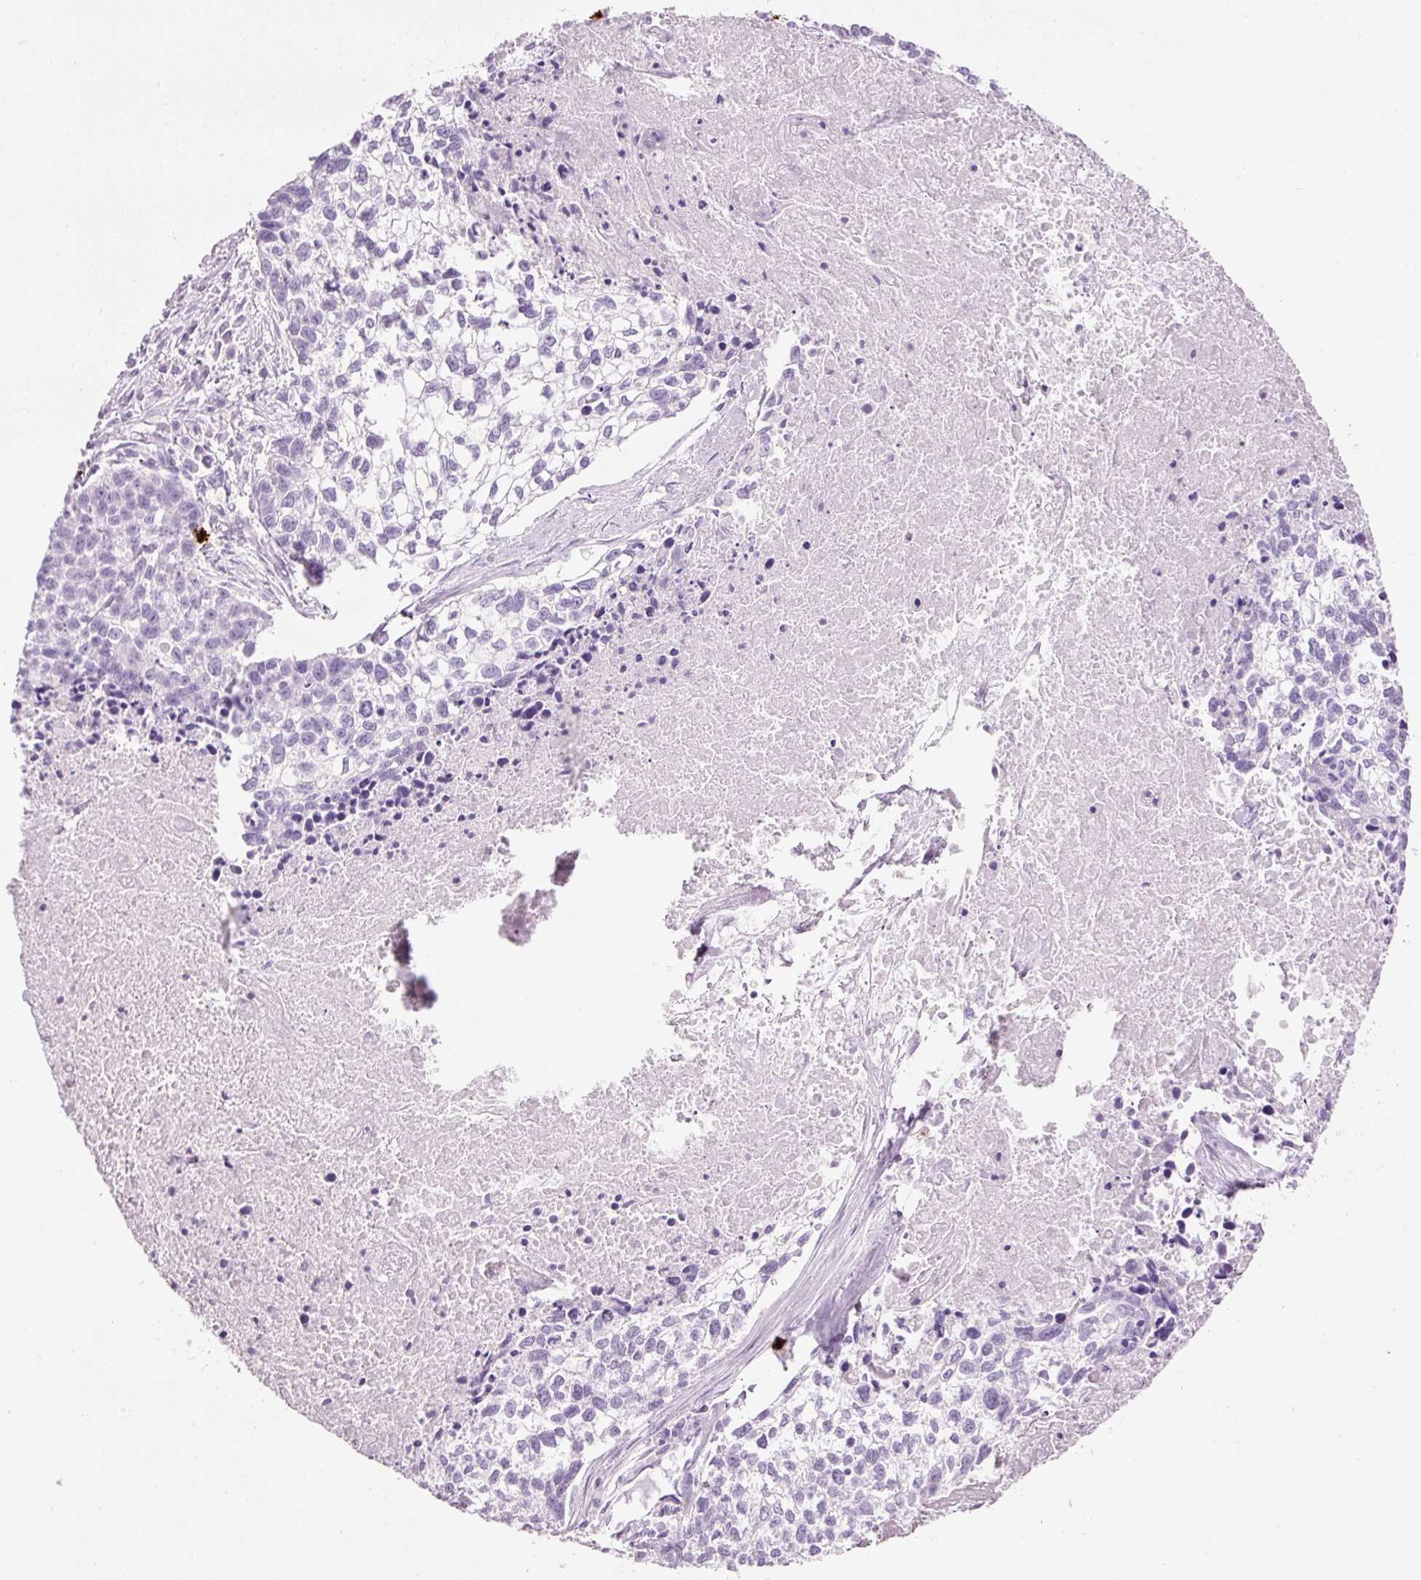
{"staining": {"intensity": "negative", "quantity": "none", "location": "none"}, "tissue": "lung cancer", "cell_type": "Tumor cells", "image_type": "cancer", "snomed": [{"axis": "morphology", "description": "Squamous cell carcinoma, NOS"}, {"axis": "topography", "description": "Lung"}], "caption": "Immunohistochemistry (IHC) histopathology image of lung cancer stained for a protein (brown), which exhibits no staining in tumor cells. Nuclei are stained in blue.", "gene": "CMA1", "patient": {"sex": "male", "age": 74}}